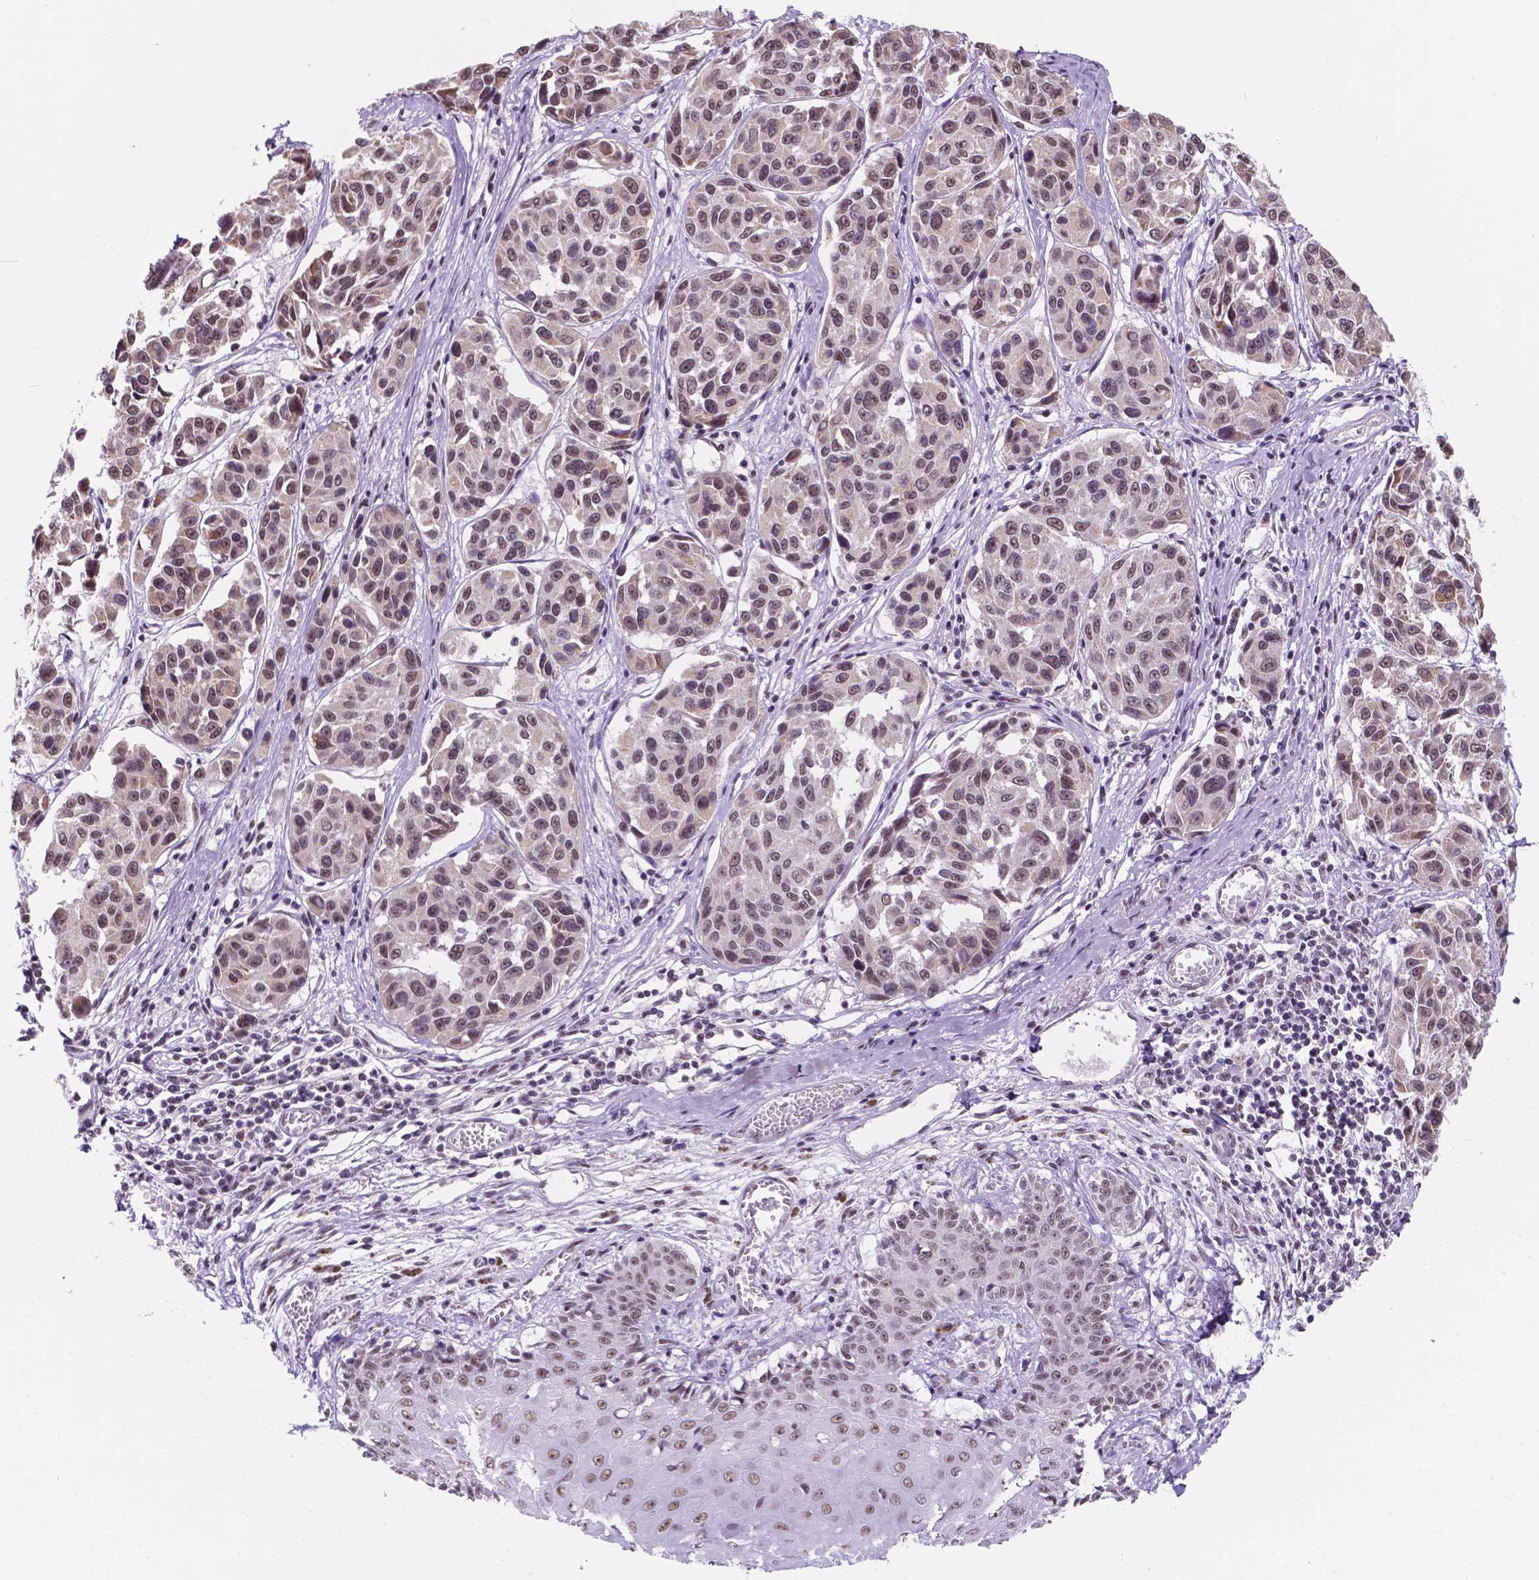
{"staining": {"intensity": "weak", "quantity": ">75%", "location": "nuclear"}, "tissue": "melanoma", "cell_type": "Tumor cells", "image_type": "cancer", "snomed": [{"axis": "morphology", "description": "Malignant melanoma, NOS"}, {"axis": "topography", "description": "Skin"}], "caption": "IHC (DAB (3,3'-diaminobenzidine)) staining of human malignant melanoma reveals weak nuclear protein staining in approximately >75% of tumor cells.", "gene": "BCAS2", "patient": {"sex": "female", "age": 66}}